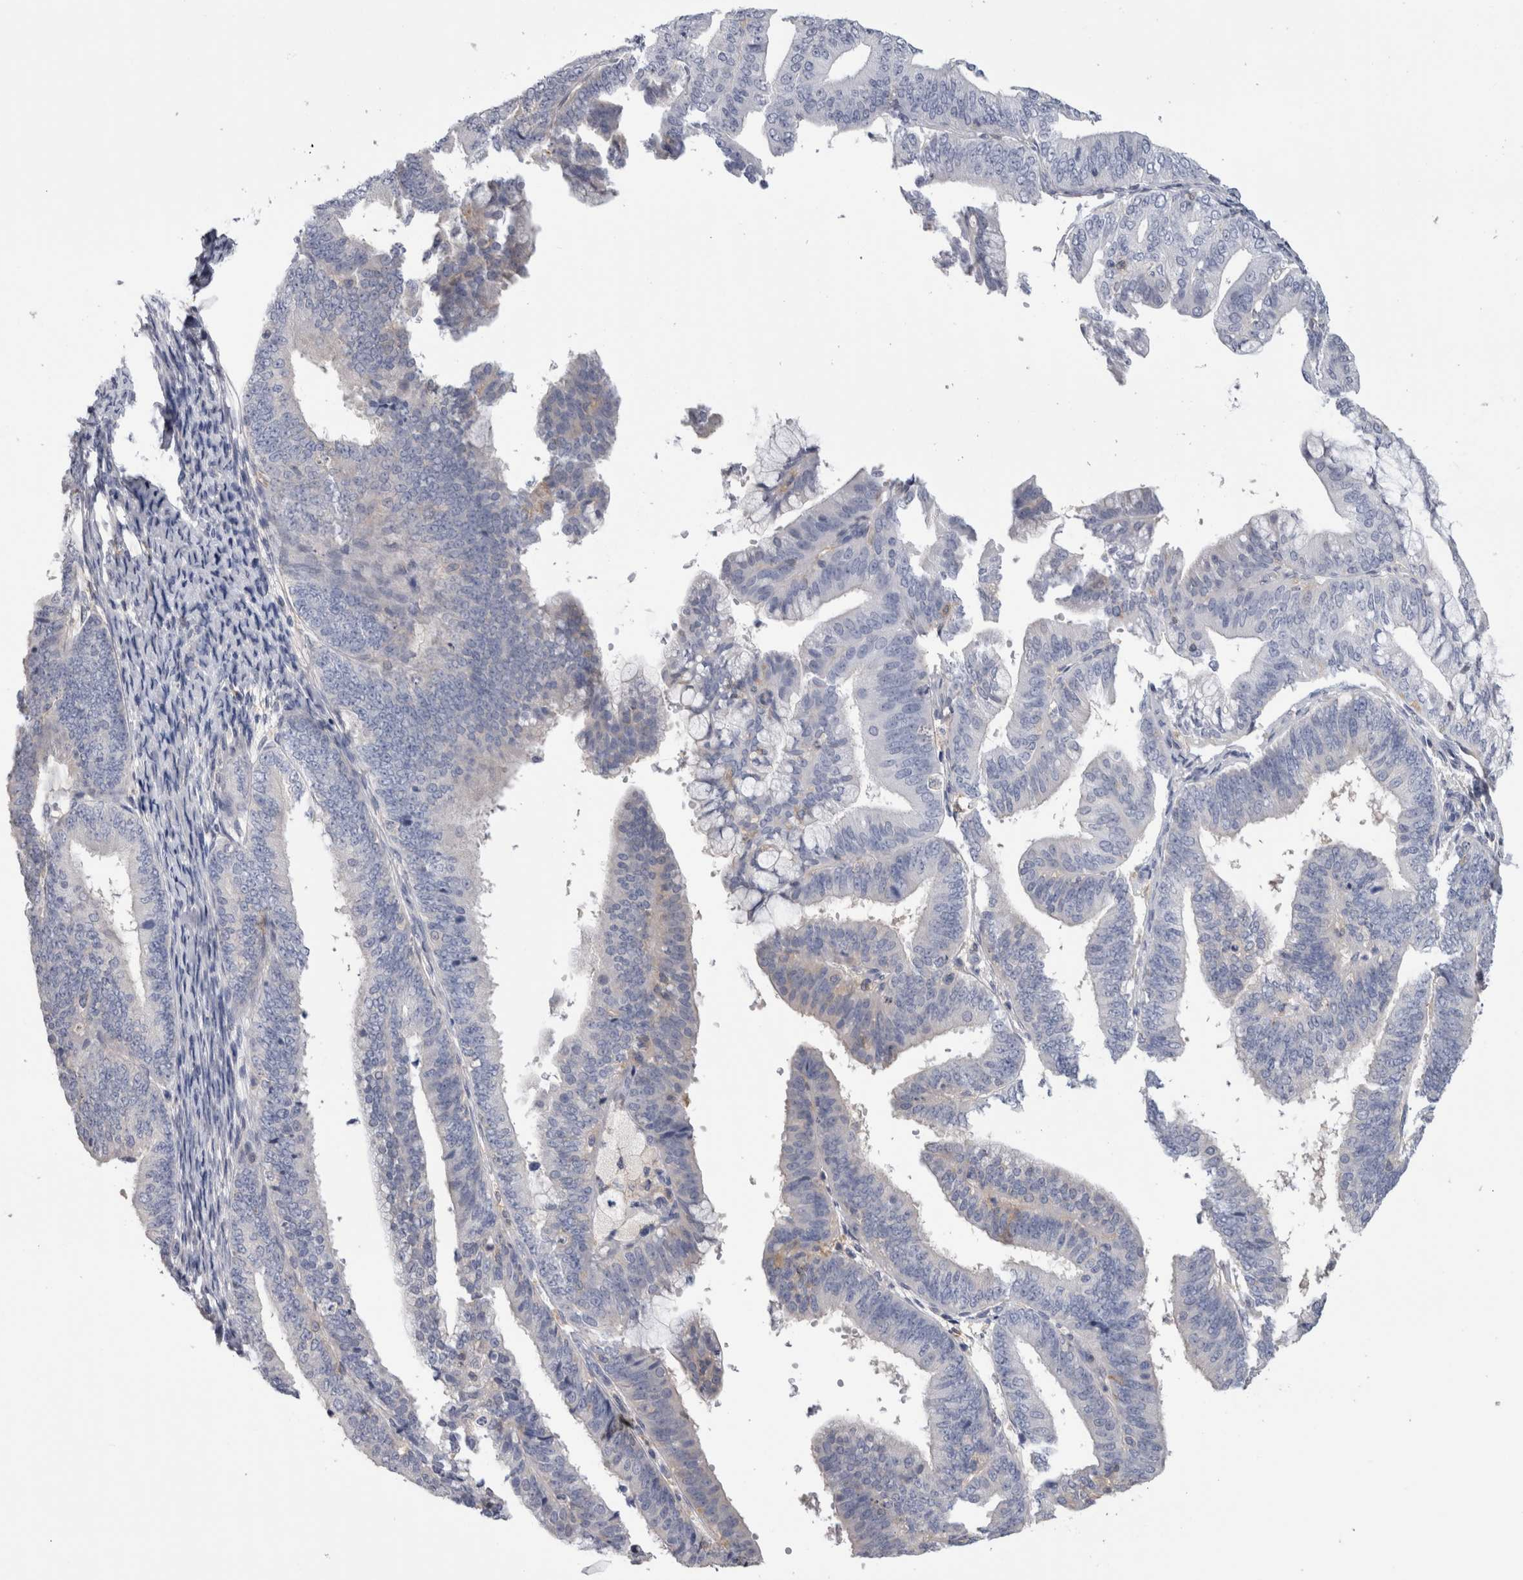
{"staining": {"intensity": "negative", "quantity": "none", "location": "none"}, "tissue": "endometrial cancer", "cell_type": "Tumor cells", "image_type": "cancer", "snomed": [{"axis": "morphology", "description": "Adenocarcinoma, NOS"}, {"axis": "topography", "description": "Endometrium"}], "caption": "Protein analysis of endometrial adenocarcinoma demonstrates no significant staining in tumor cells.", "gene": "SCRN1", "patient": {"sex": "female", "age": 63}}